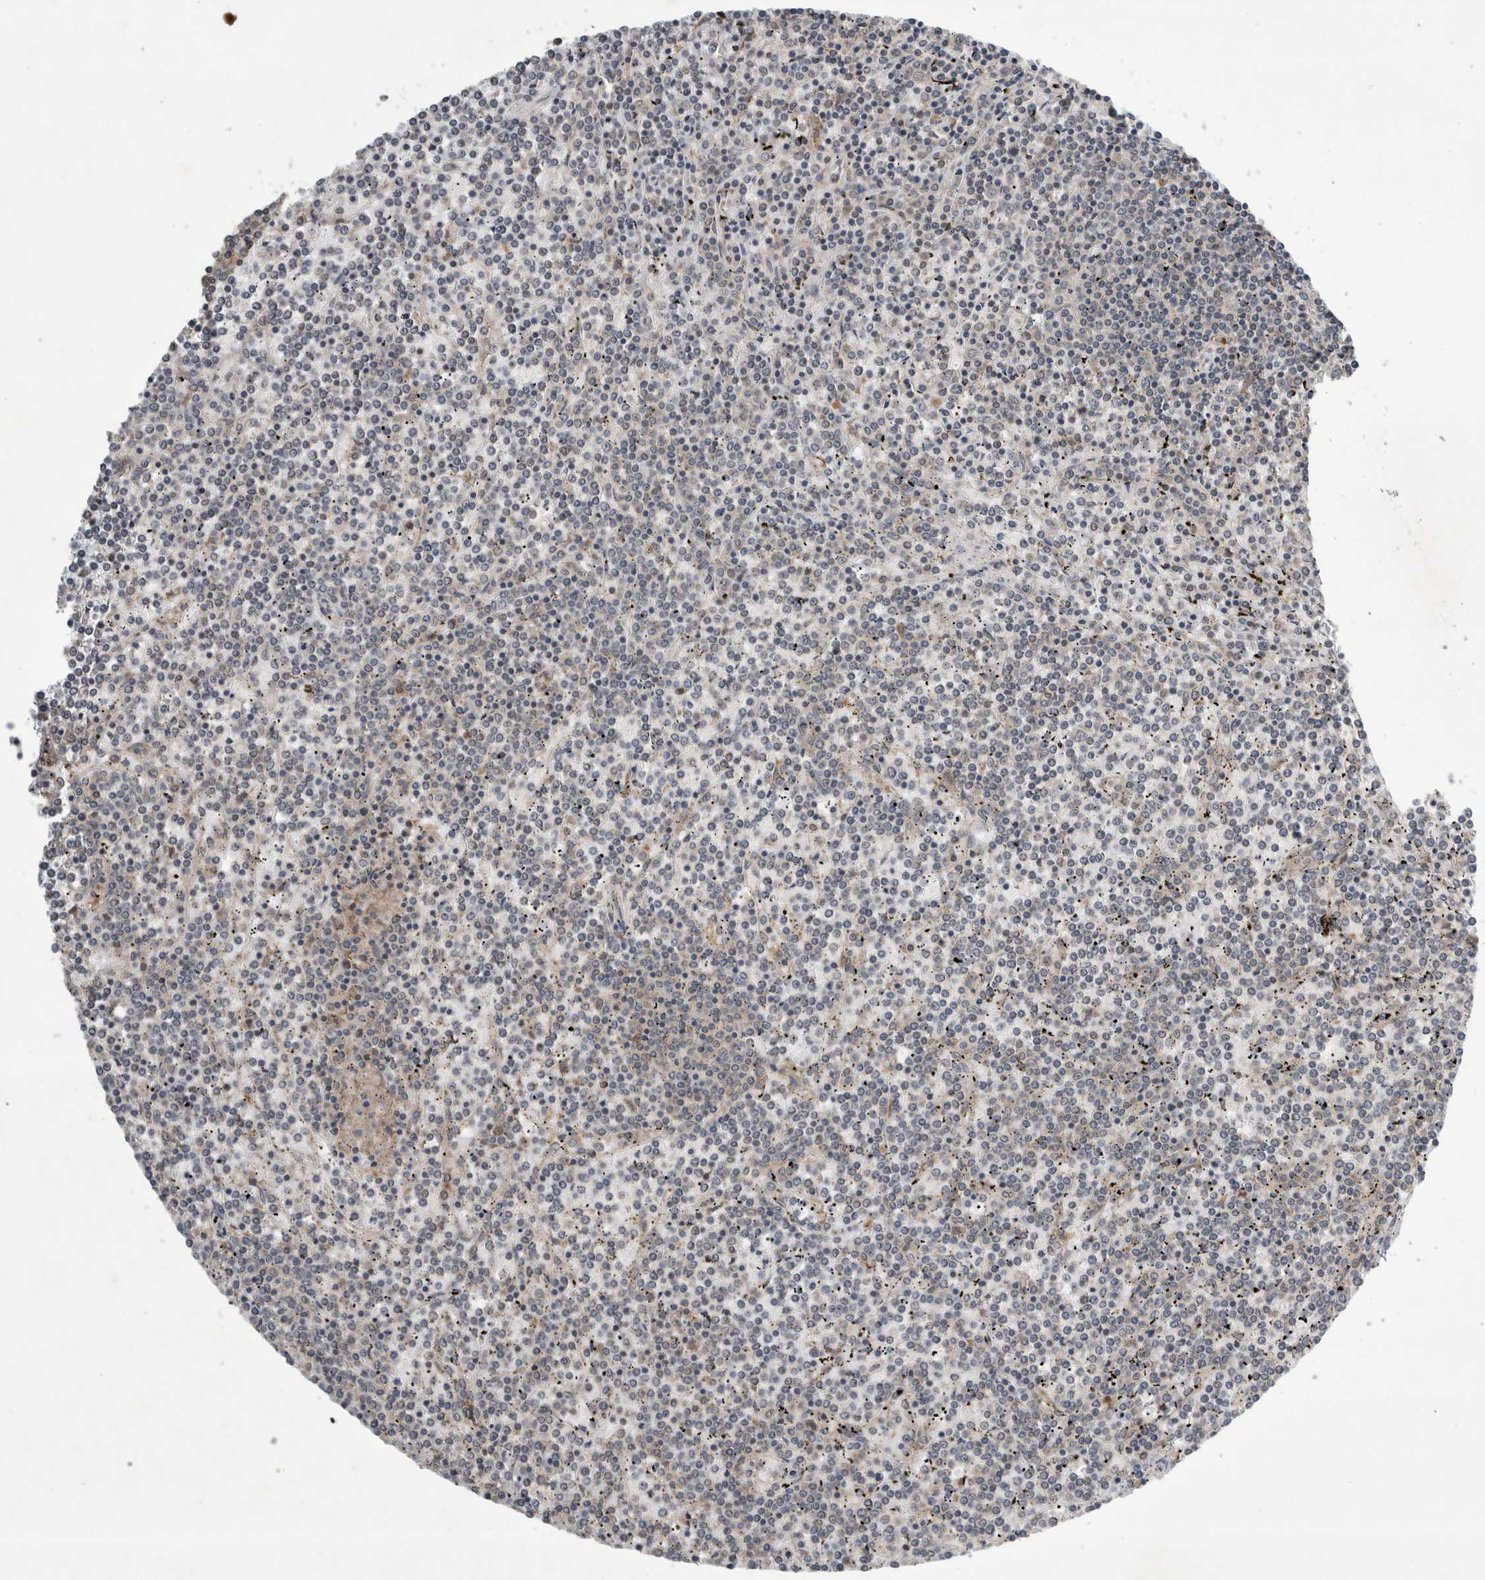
{"staining": {"intensity": "weak", "quantity": "<25%", "location": "cytoplasmic/membranous"}, "tissue": "lymphoma", "cell_type": "Tumor cells", "image_type": "cancer", "snomed": [{"axis": "morphology", "description": "Malignant lymphoma, non-Hodgkin's type, Low grade"}, {"axis": "topography", "description": "Spleen"}], "caption": "Tumor cells are negative for brown protein staining in low-grade malignant lymphoma, non-Hodgkin's type. (IHC, brightfield microscopy, high magnification).", "gene": "AASDHPPT", "patient": {"sex": "female", "age": 19}}